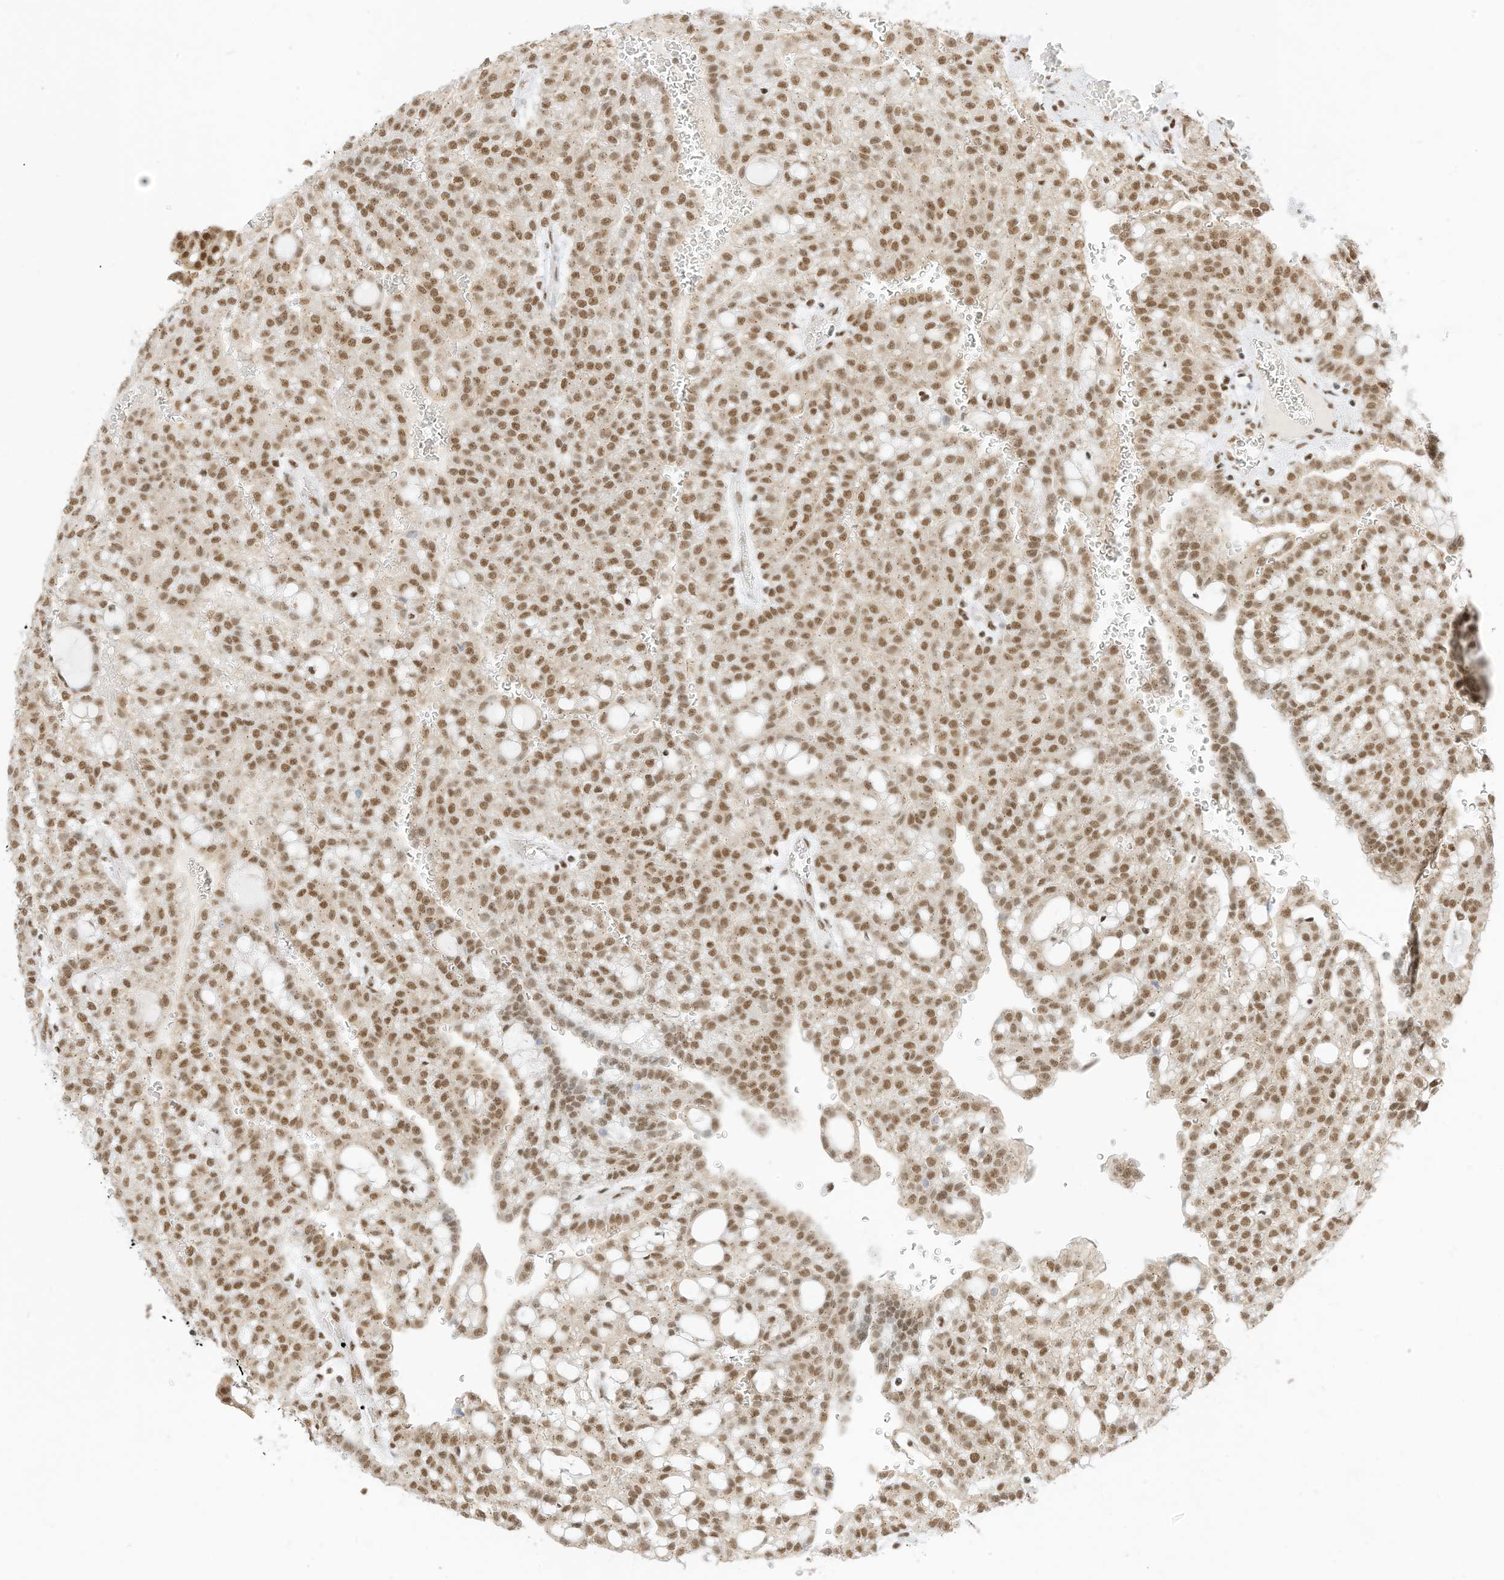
{"staining": {"intensity": "moderate", "quantity": ">75%", "location": "nuclear"}, "tissue": "renal cancer", "cell_type": "Tumor cells", "image_type": "cancer", "snomed": [{"axis": "morphology", "description": "Adenocarcinoma, NOS"}, {"axis": "topography", "description": "Kidney"}], "caption": "A brown stain highlights moderate nuclear expression of a protein in human adenocarcinoma (renal) tumor cells.", "gene": "SMARCA2", "patient": {"sex": "male", "age": 63}}